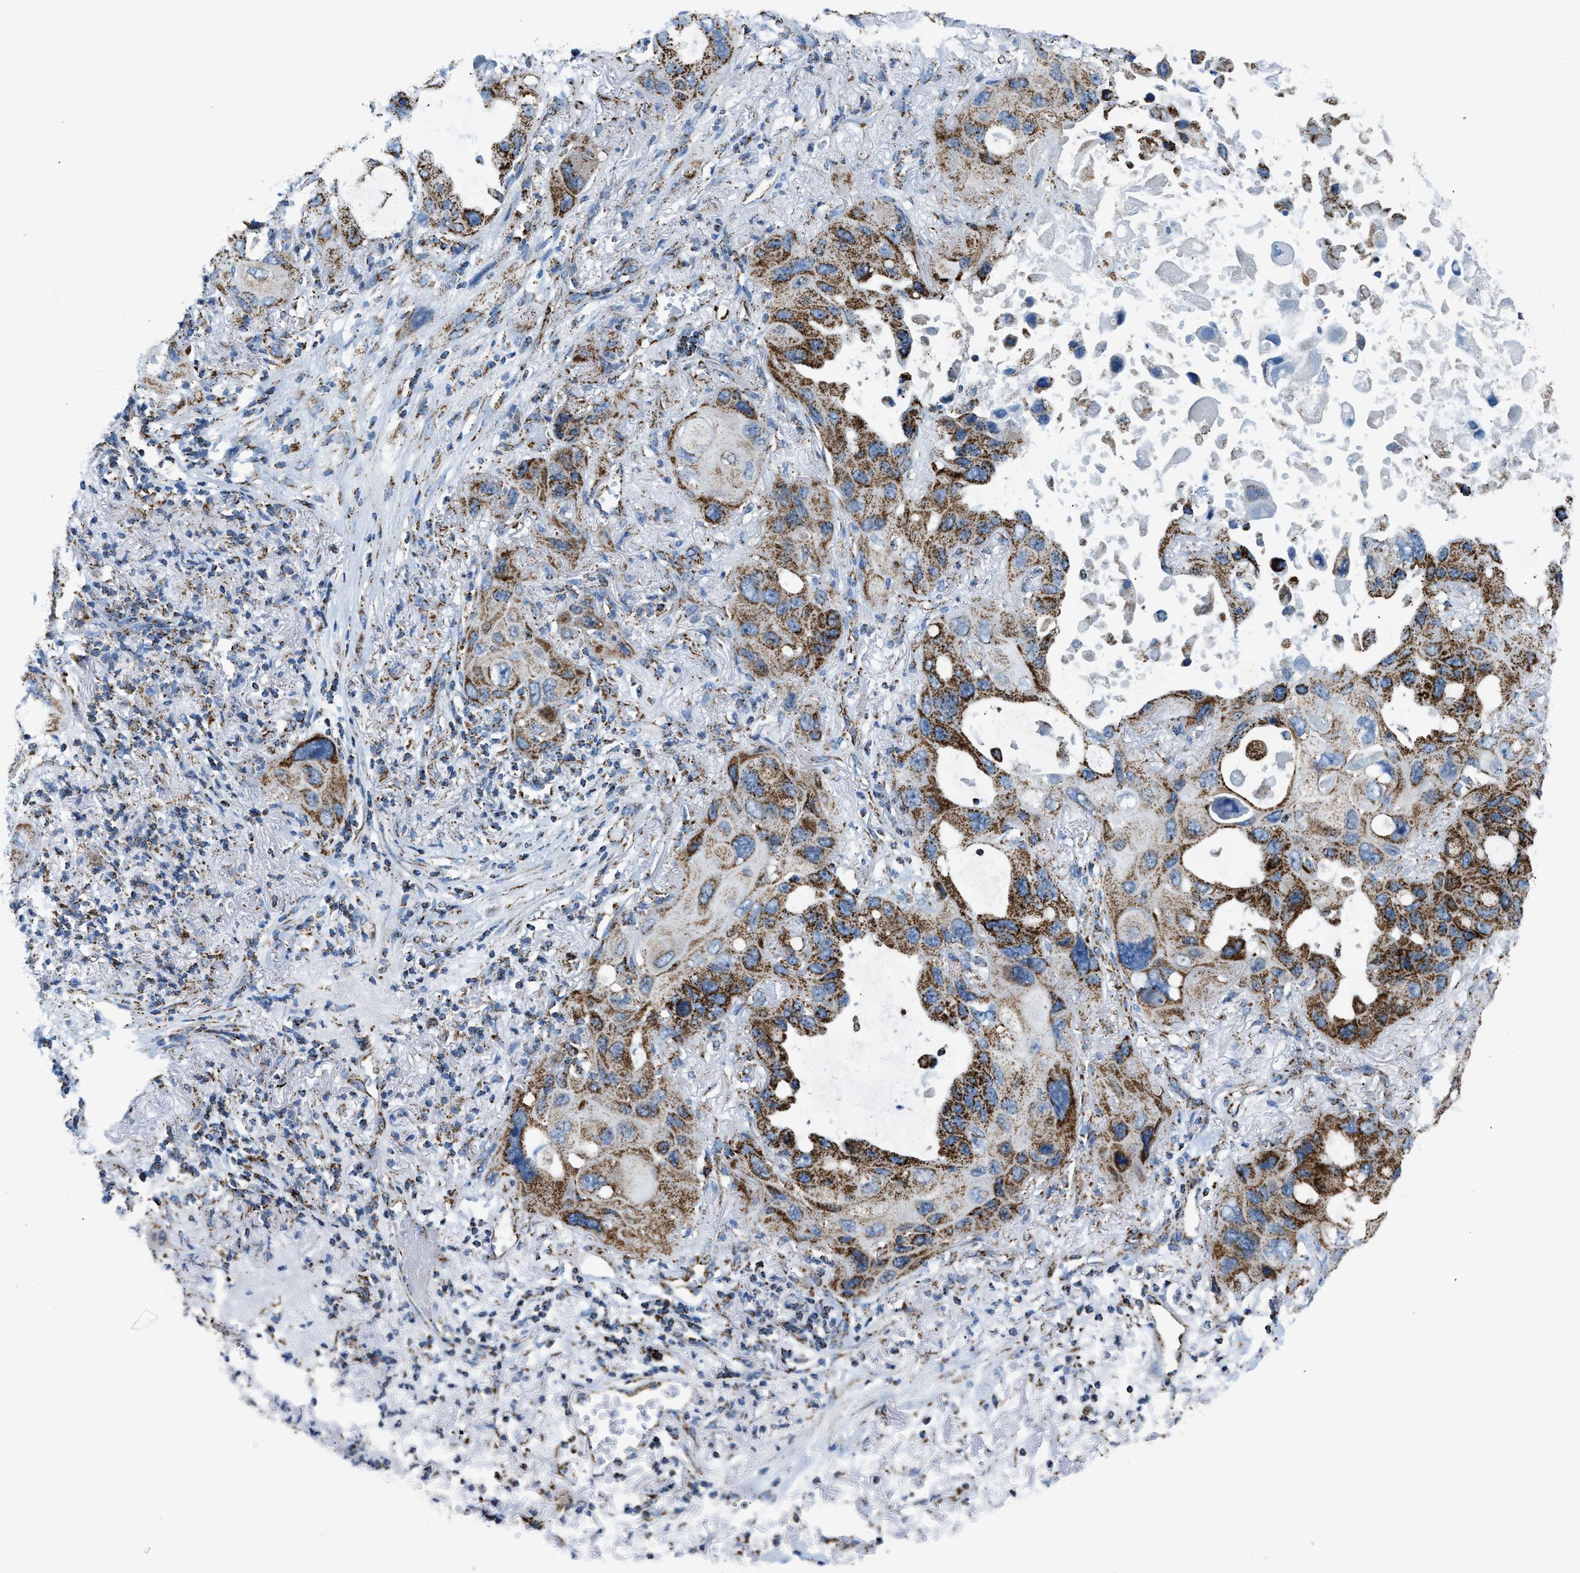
{"staining": {"intensity": "moderate", "quantity": "25%-75%", "location": "cytoplasmic/membranous"}, "tissue": "lung cancer", "cell_type": "Tumor cells", "image_type": "cancer", "snomed": [{"axis": "morphology", "description": "Squamous cell carcinoma, NOS"}, {"axis": "topography", "description": "Lung"}], "caption": "Human squamous cell carcinoma (lung) stained with a brown dye shows moderate cytoplasmic/membranous positive staining in about 25%-75% of tumor cells.", "gene": "ETFB", "patient": {"sex": "female", "age": 73}}